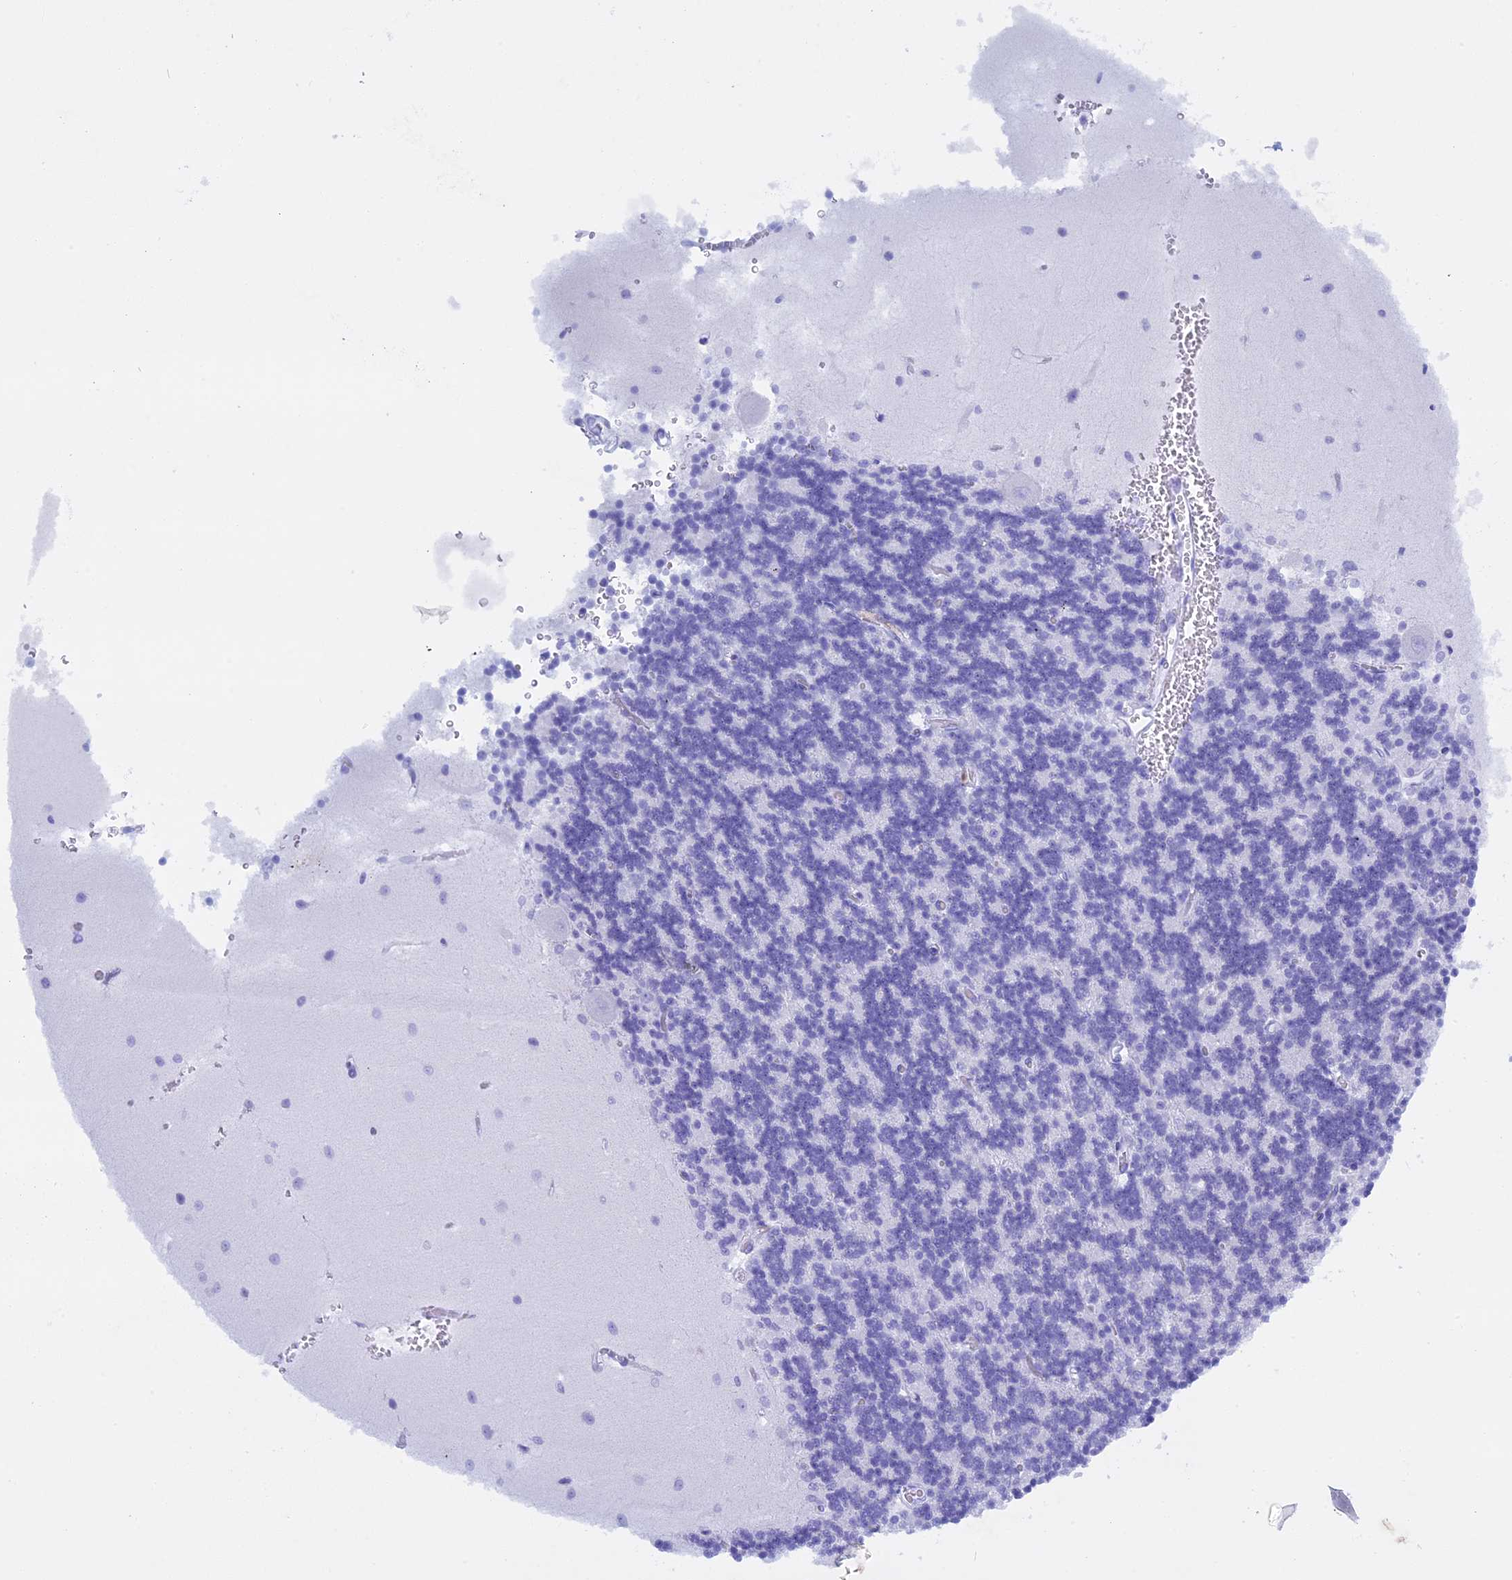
{"staining": {"intensity": "negative", "quantity": "none", "location": "none"}, "tissue": "cerebellum", "cell_type": "Cells in granular layer", "image_type": "normal", "snomed": [{"axis": "morphology", "description": "Normal tissue, NOS"}, {"axis": "topography", "description": "Cerebellum"}], "caption": "High power microscopy micrograph of an immunohistochemistry histopathology image of normal cerebellum, revealing no significant expression in cells in granular layer.", "gene": "KCTD21", "patient": {"sex": "male", "age": 37}}